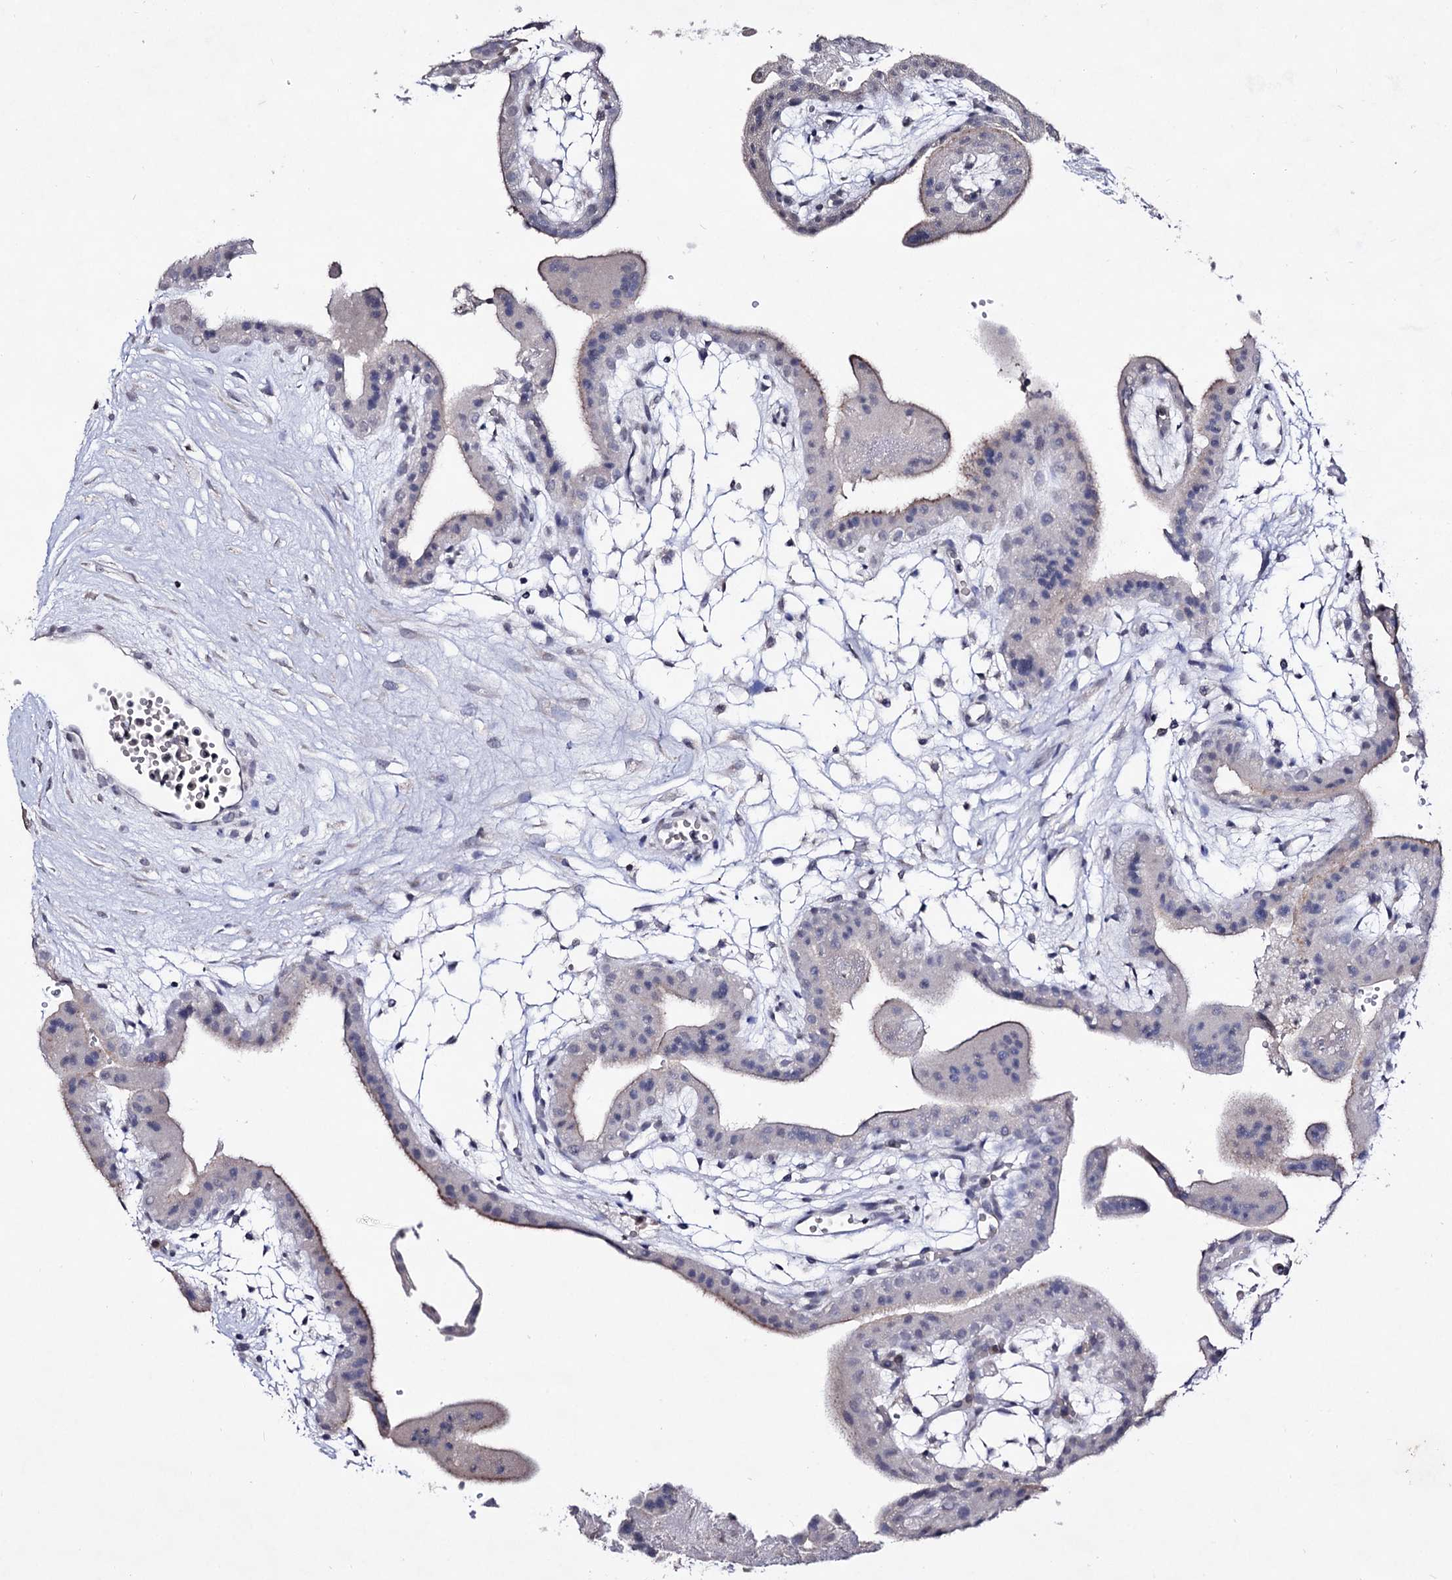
{"staining": {"intensity": "negative", "quantity": "none", "location": "none"}, "tissue": "placenta", "cell_type": "Decidual cells", "image_type": "normal", "snomed": [{"axis": "morphology", "description": "Normal tissue, NOS"}, {"axis": "topography", "description": "Placenta"}], "caption": "DAB (3,3'-diaminobenzidine) immunohistochemical staining of unremarkable placenta shows no significant expression in decidual cells. The staining was performed using DAB to visualize the protein expression in brown, while the nuclei were stained in blue with hematoxylin (Magnification: 20x).", "gene": "PLIN1", "patient": {"sex": "female", "age": 18}}